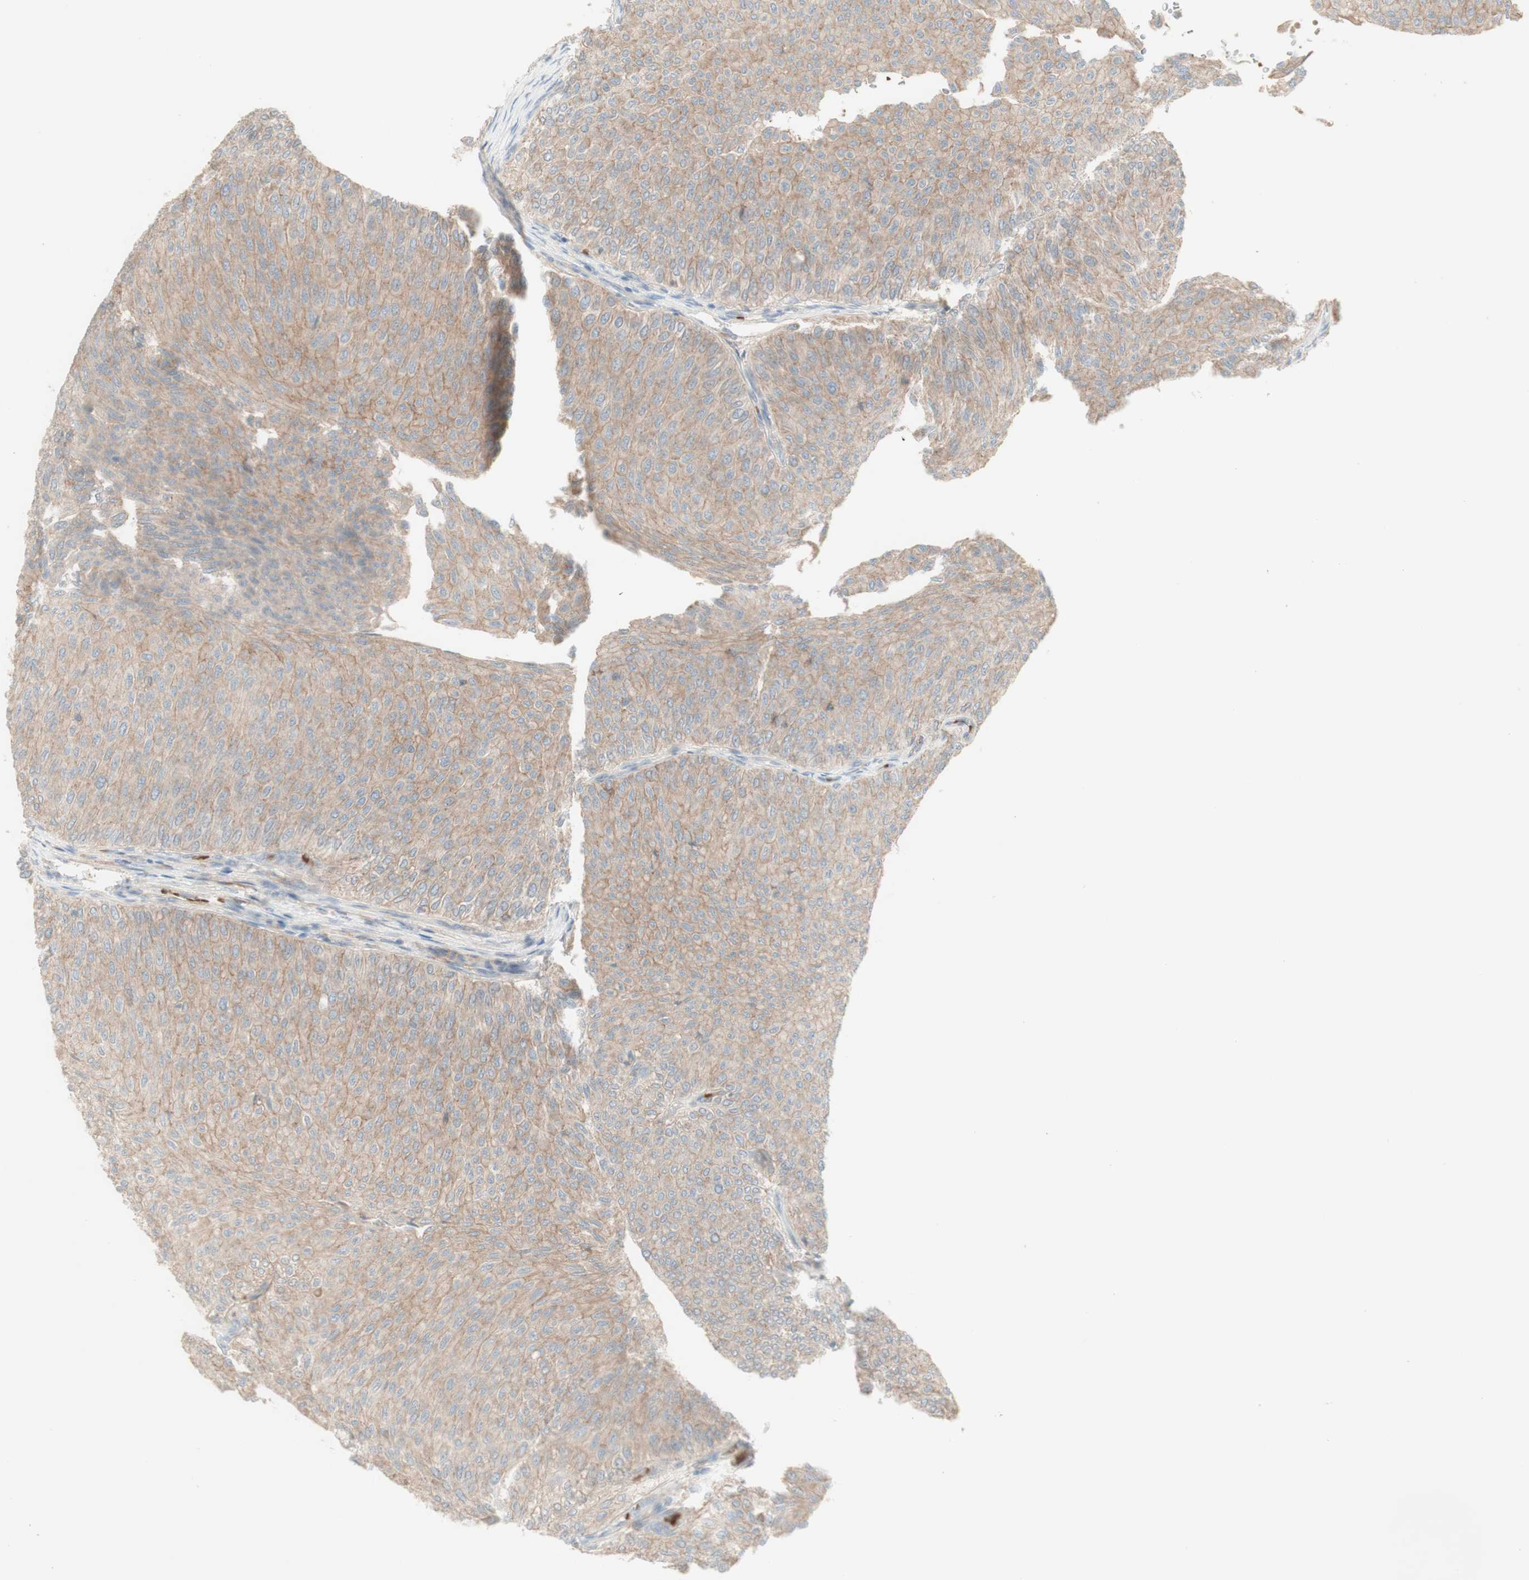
{"staining": {"intensity": "weak", "quantity": ">75%", "location": "cytoplasmic/membranous"}, "tissue": "urothelial cancer", "cell_type": "Tumor cells", "image_type": "cancer", "snomed": [{"axis": "morphology", "description": "Urothelial carcinoma, Low grade"}, {"axis": "topography", "description": "Urinary bladder"}], "caption": "A micrograph showing weak cytoplasmic/membranous expression in about >75% of tumor cells in urothelial cancer, as visualized by brown immunohistochemical staining.", "gene": "PTGER4", "patient": {"sex": "male", "age": 78}}